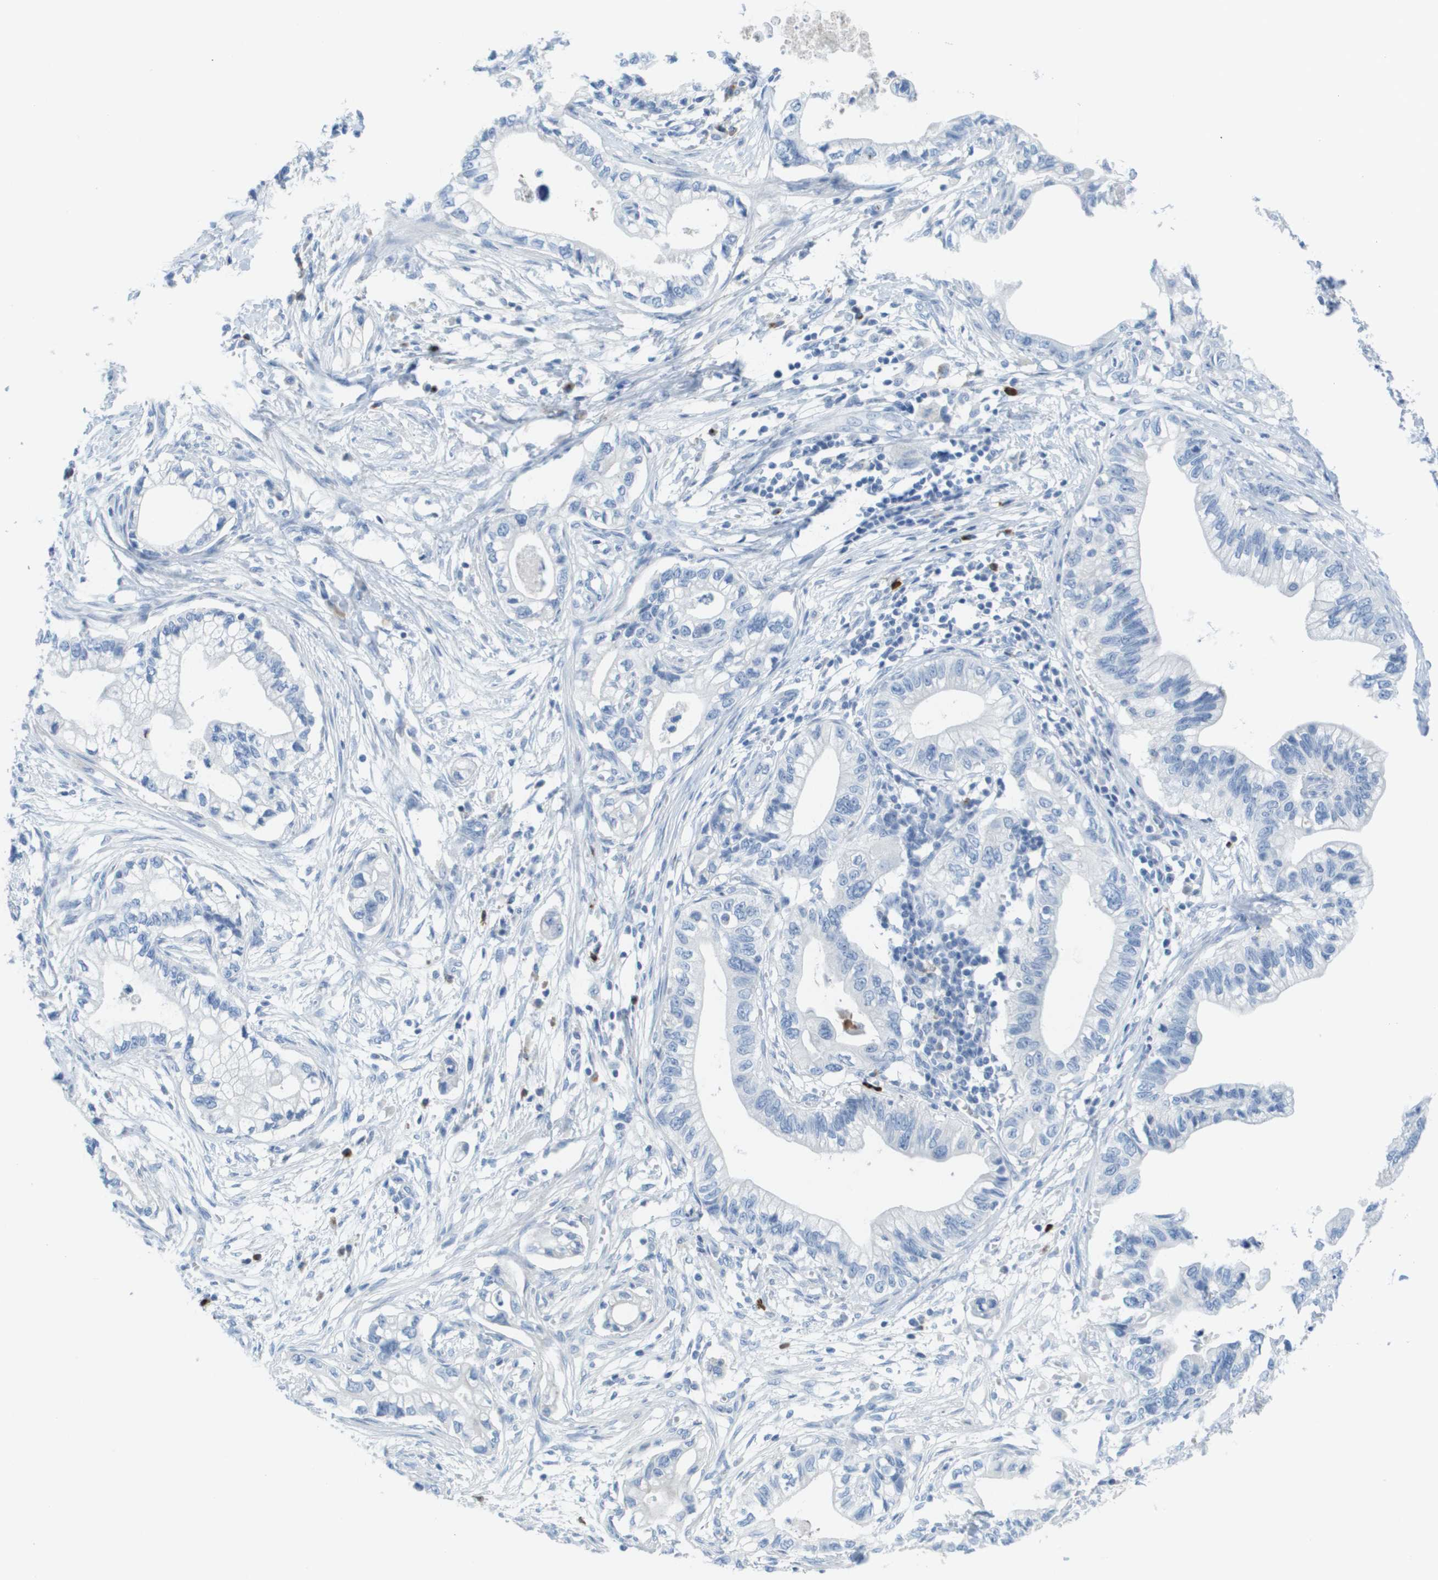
{"staining": {"intensity": "negative", "quantity": "none", "location": "none"}, "tissue": "pancreatic cancer", "cell_type": "Tumor cells", "image_type": "cancer", "snomed": [{"axis": "morphology", "description": "Adenocarcinoma, NOS"}, {"axis": "topography", "description": "Pancreas"}], "caption": "Immunohistochemistry (IHC) of human pancreatic adenocarcinoma displays no staining in tumor cells.", "gene": "GPR18", "patient": {"sex": "male", "age": 56}}